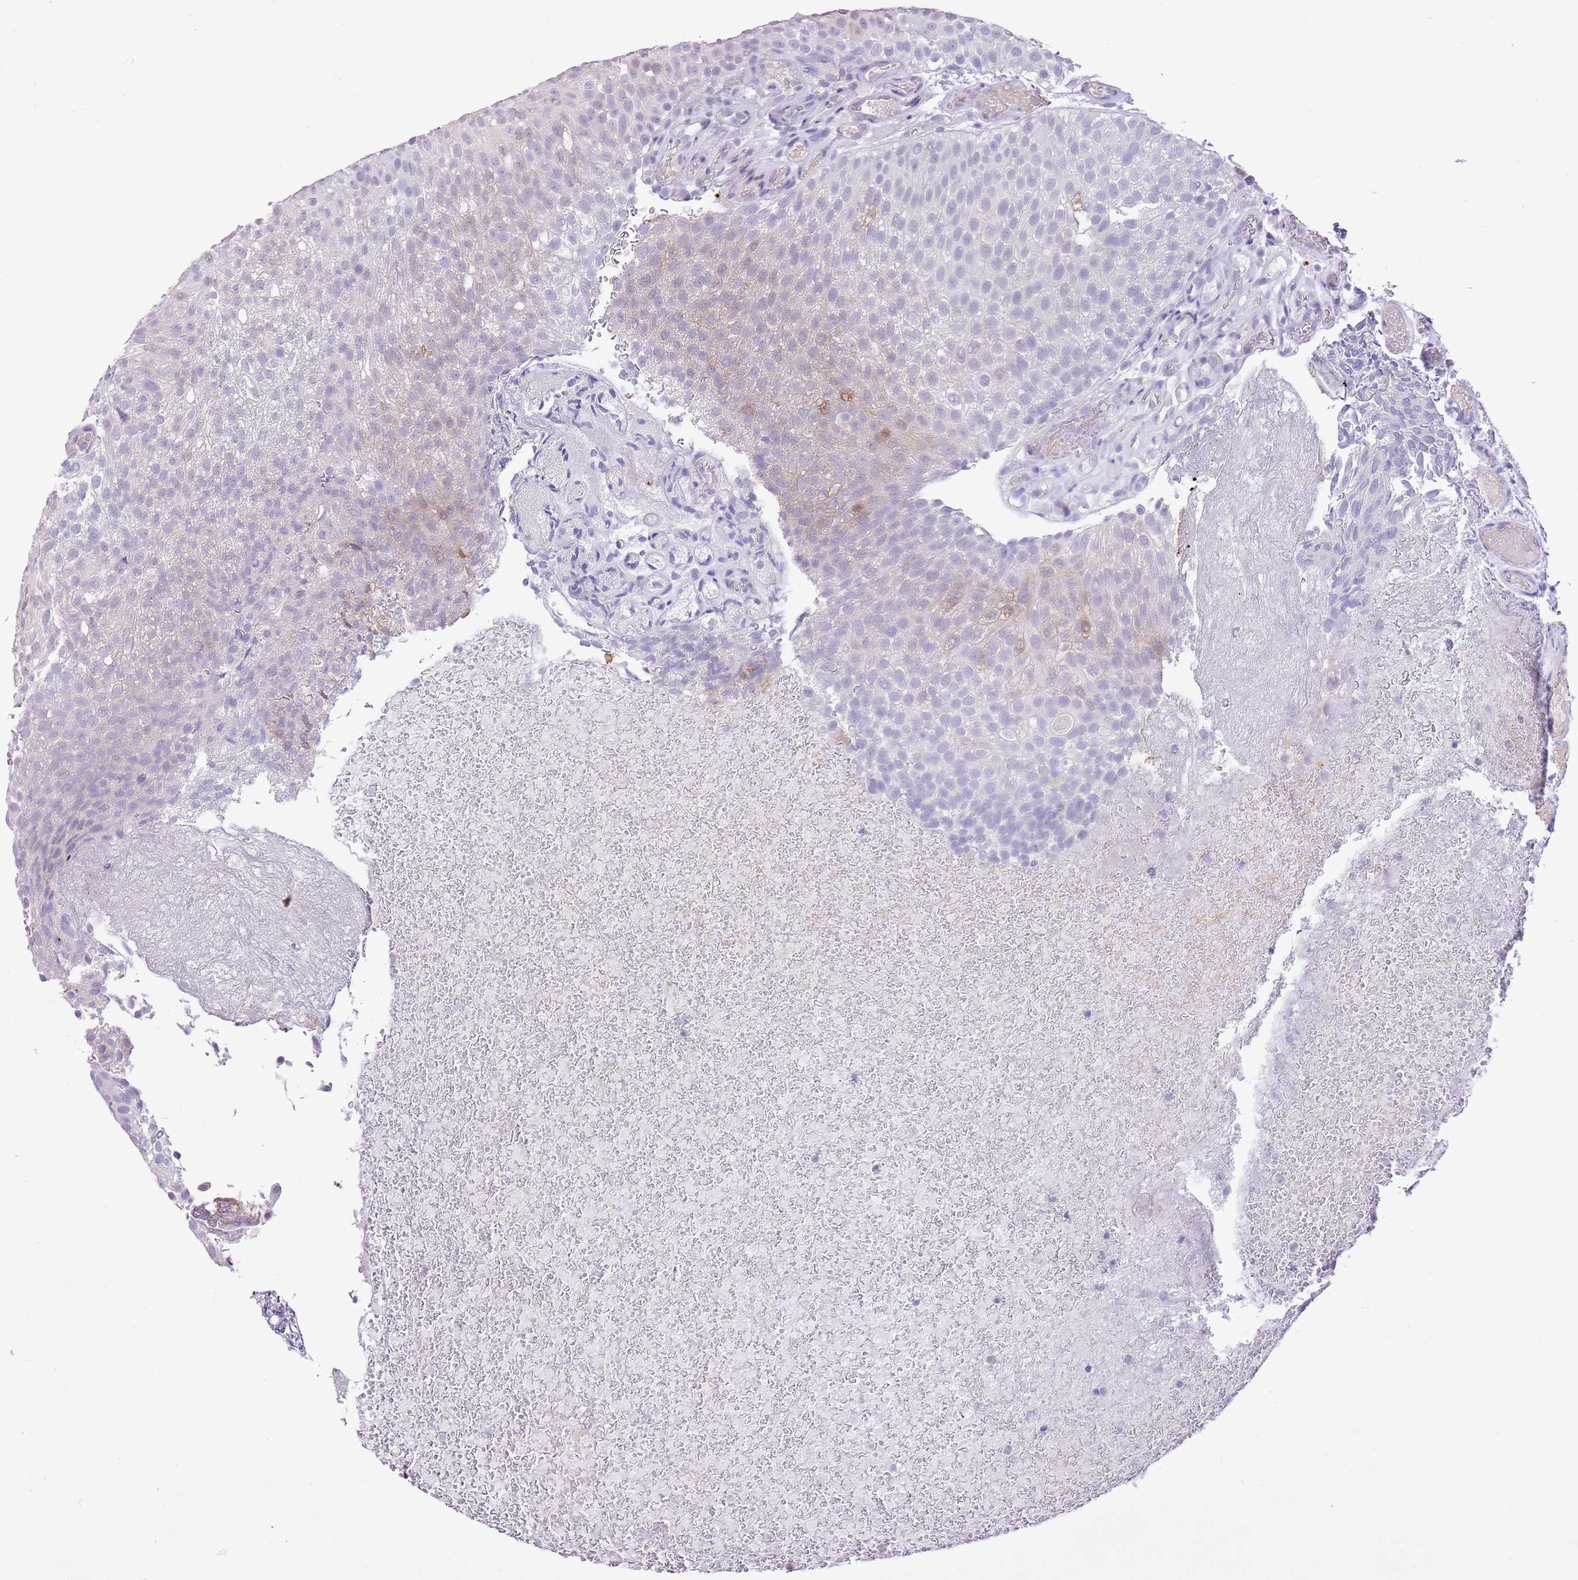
{"staining": {"intensity": "negative", "quantity": "none", "location": "none"}, "tissue": "urothelial cancer", "cell_type": "Tumor cells", "image_type": "cancer", "snomed": [{"axis": "morphology", "description": "Urothelial carcinoma, Low grade"}, {"axis": "topography", "description": "Urinary bladder"}], "caption": "Immunohistochemistry image of human urothelial cancer stained for a protein (brown), which exhibits no expression in tumor cells.", "gene": "XPO7", "patient": {"sex": "male", "age": 78}}